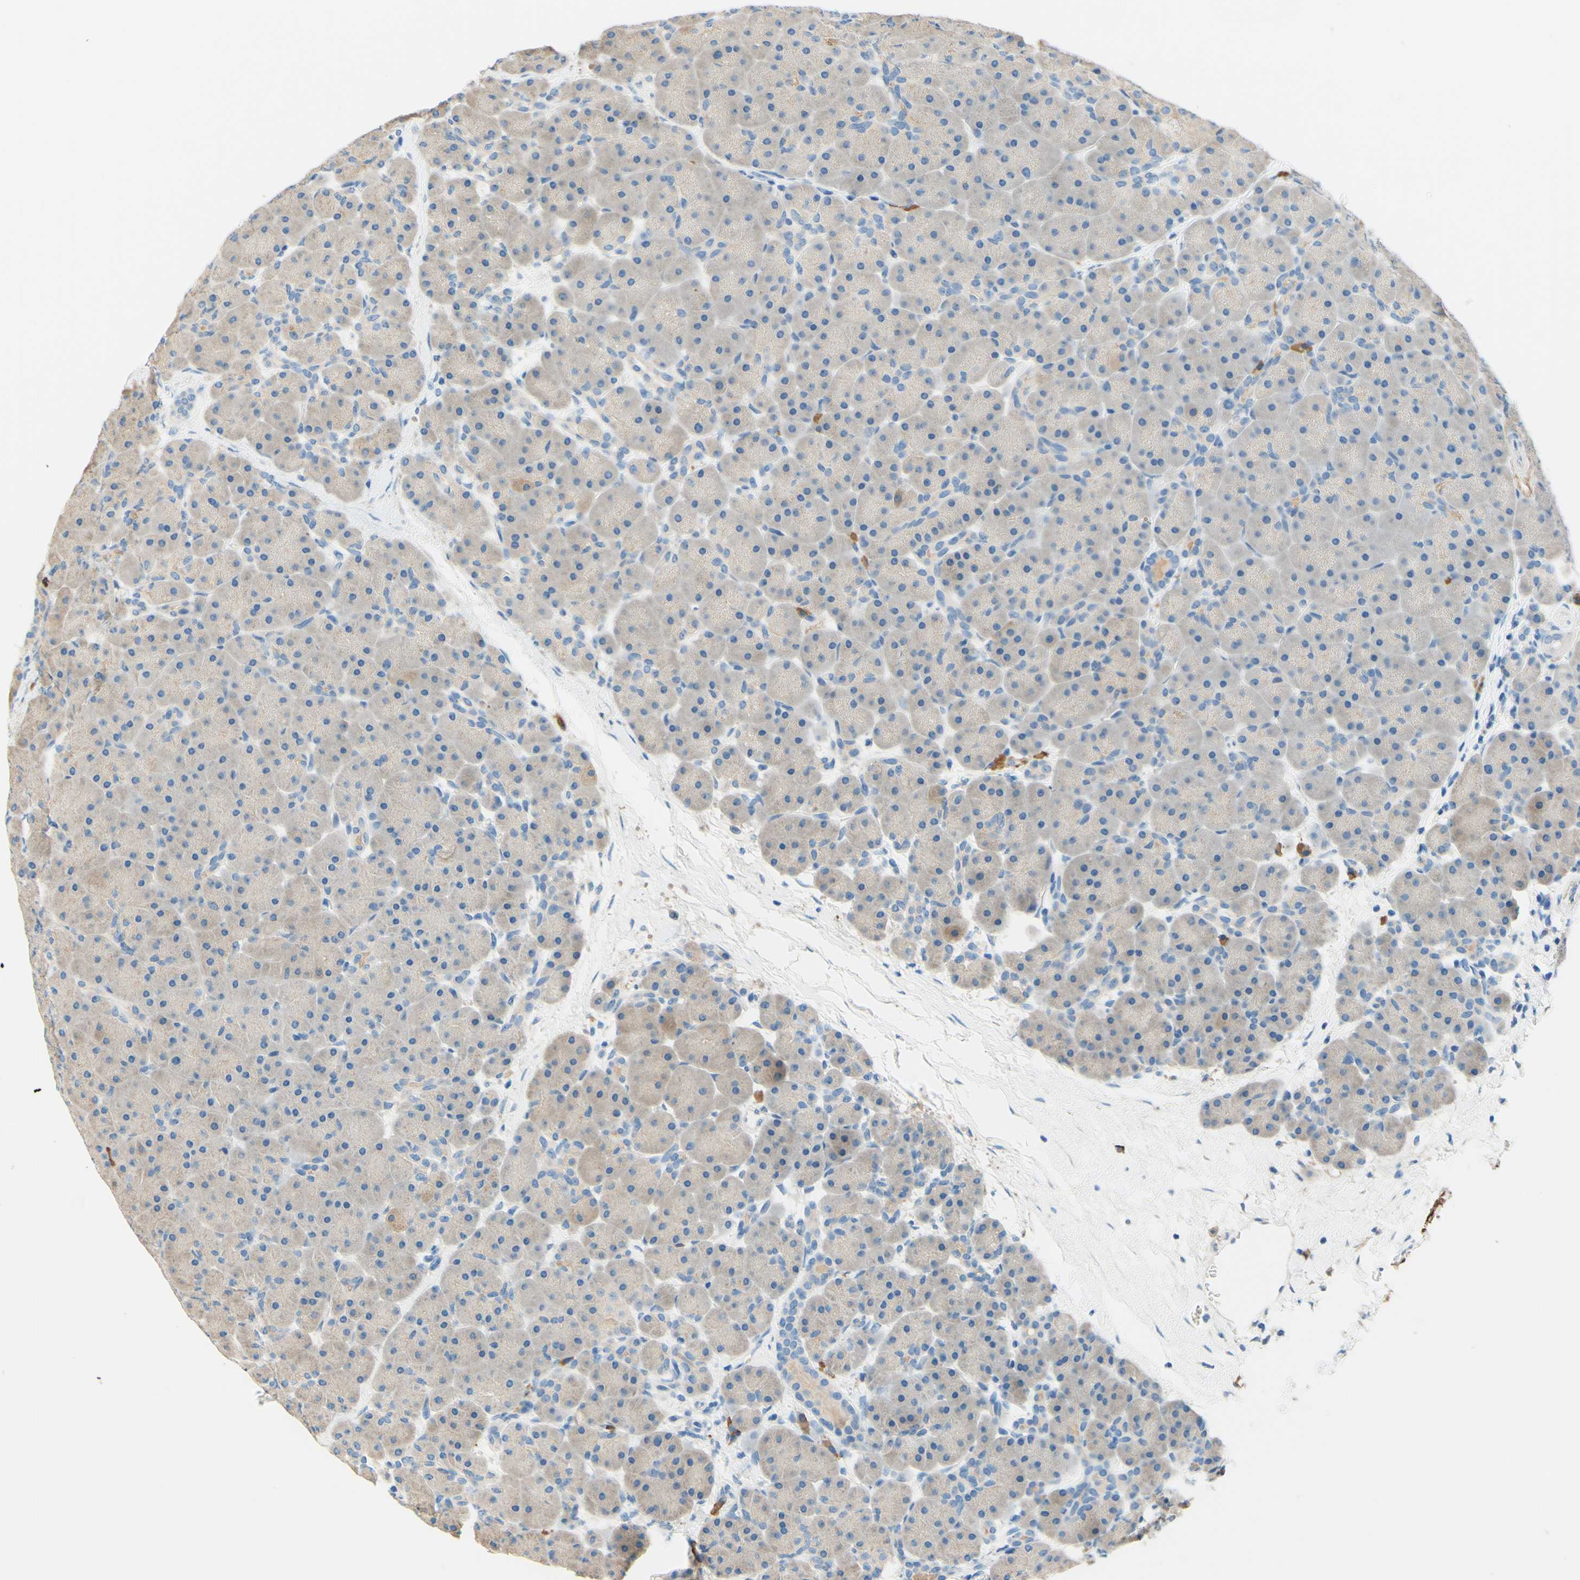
{"staining": {"intensity": "moderate", "quantity": "<25%", "location": "cytoplasmic/membranous"}, "tissue": "pancreas", "cell_type": "Exocrine glandular cells", "image_type": "normal", "snomed": [{"axis": "morphology", "description": "Normal tissue, NOS"}, {"axis": "topography", "description": "Pancreas"}], "caption": "A low amount of moderate cytoplasmic/membranous expression is present in approximately <25% of exocrine glandular cells in benign pancreas. (Stains: DAB (3,3'-diaminobenzidine) in brown, nuclei in blue, Microscopy: brightfield microscopy at high magnification).", "gene": "PASD1", "patient": {"sex": "male", "age": 66}}